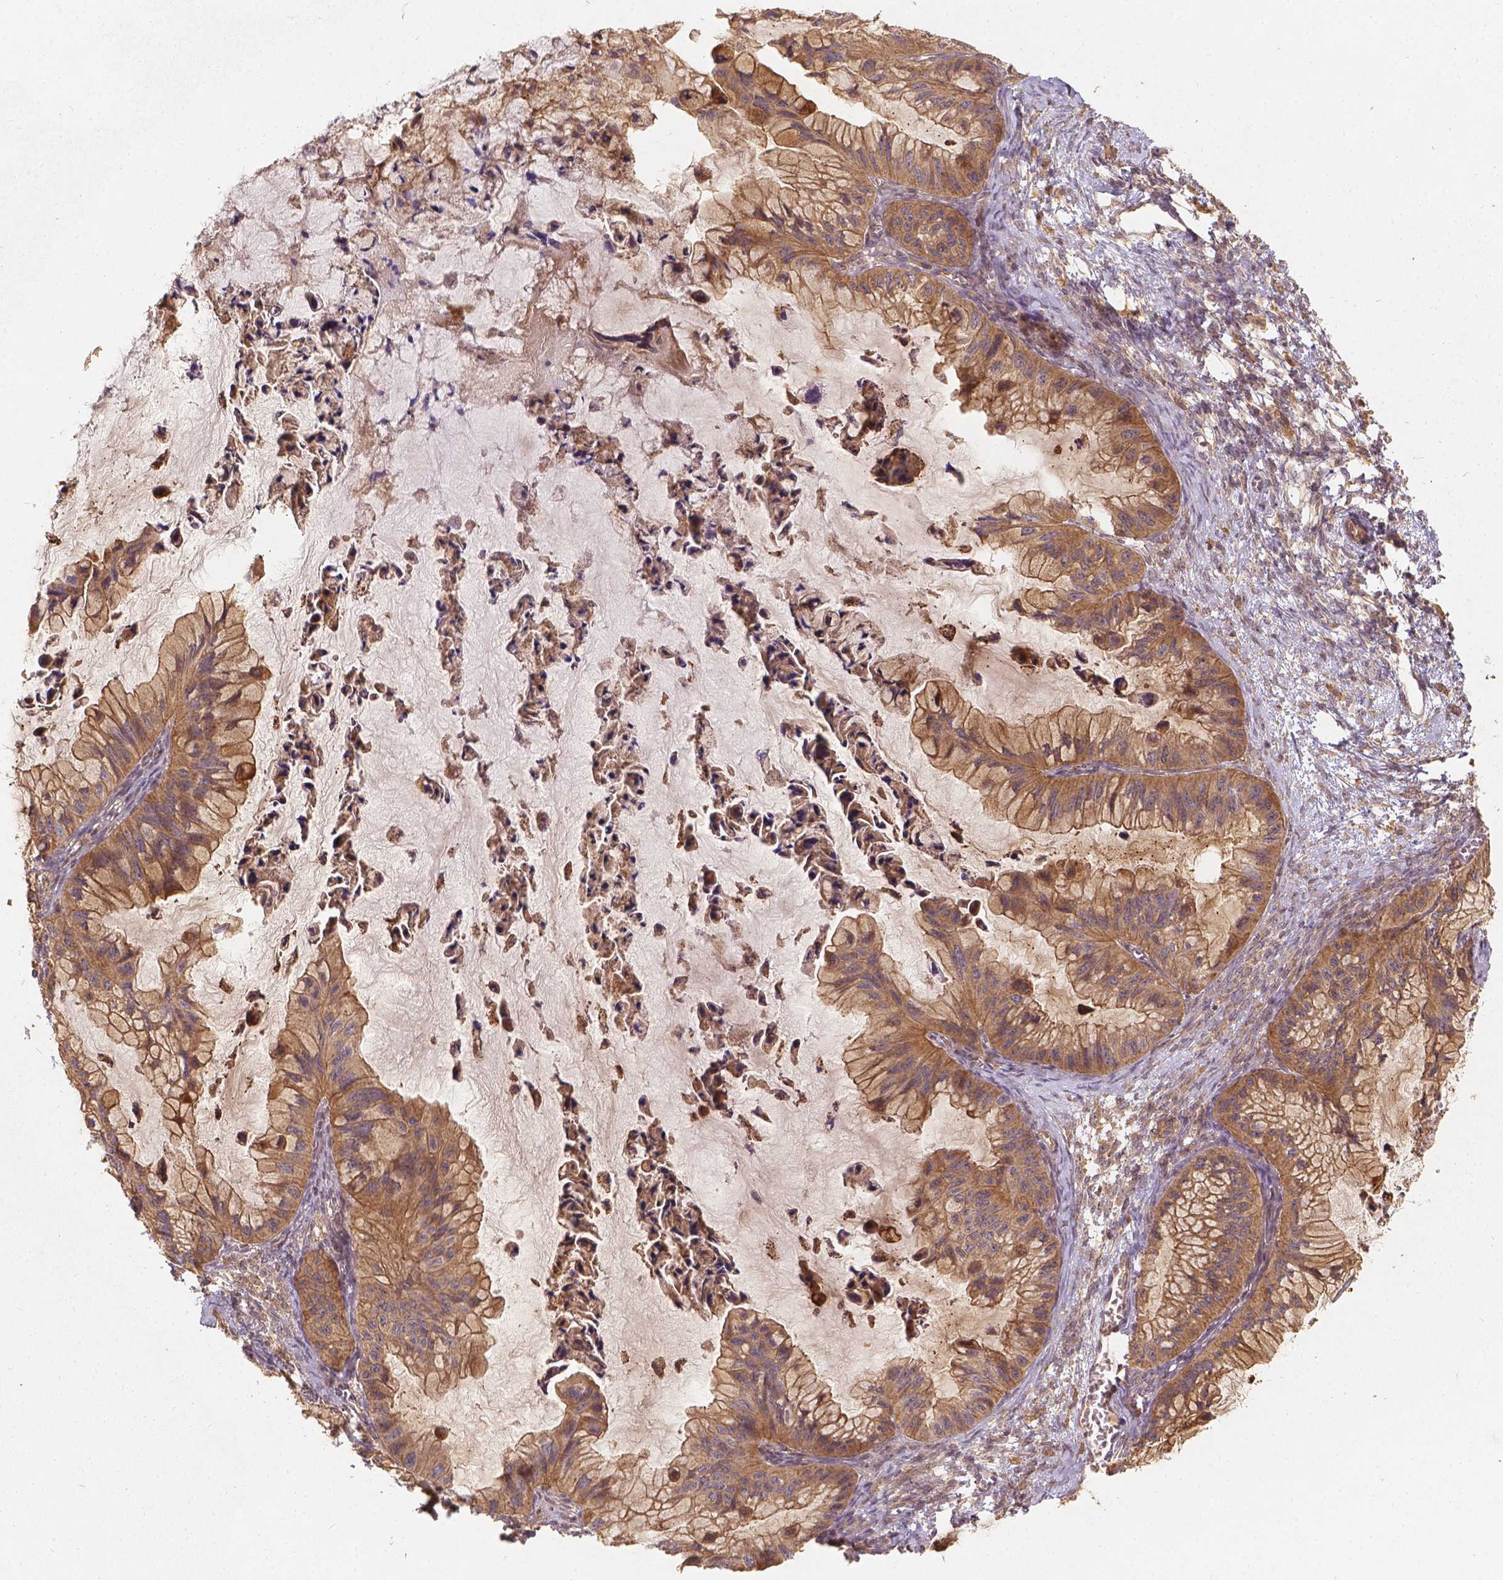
{"staining": {"intensity": "moderate", "quantity": ">75%", "location": "cytoplasmic/membranous"}, "tissue": "ovarian cancer", "cell_type": "Tumor cells", "image_type": "cancer", "snomed": [{"axis": "morphology", "description": "Cystadenocarcinoma, mucinous, NOS"}, {"axis": "topography", "description": "Ovary"}], "caption": "Brown immunohistochemical staining in mucinous cystadenocarcinoma (ovarian) exhibits moderate cytoplasmic/membranous expression in about >75% of tumor cells. (IHC, brightfield microscopy, high magnification).", "gene": "XPR1", "patient": {"sex": "female", "age": 72}}